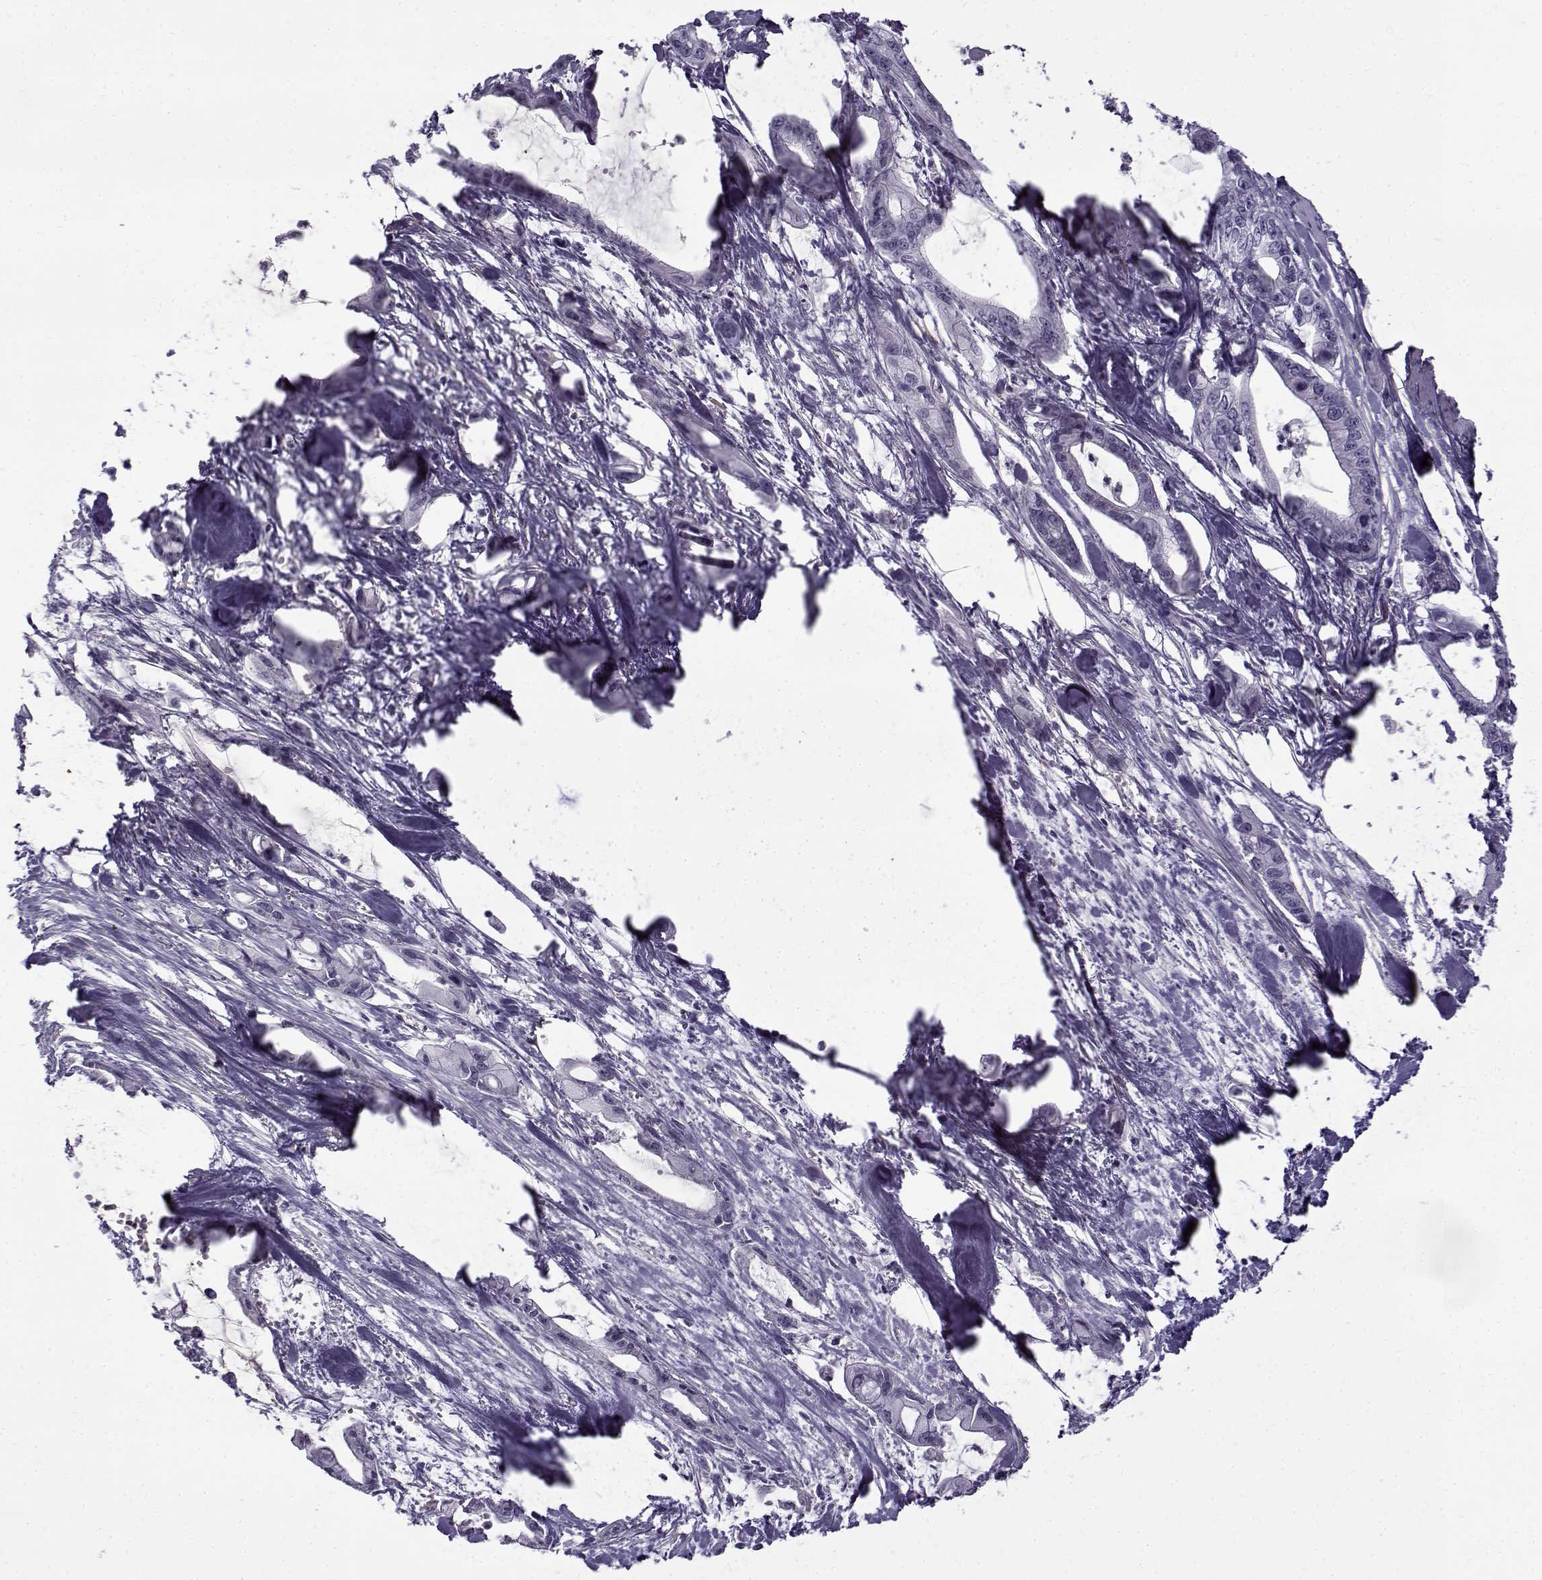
{"staining": {"intensity": "negative", "quantity": "none", "location": "none"}, "tissue": "pancreatic cancer", "cell_type": "Tumor cells", "image_type": "cancer", "snomed": [{"axis": "morphology", "description": "Adenocarcinoma, NOS"}, {"axis": "topography", "description": "Pancreas"}], "caption": "Immunohistochemistry (IHC) histopathology image of pancreatic cancer (adenocarcinoma) stained for a protein (brown), which displays no expression in tumor cells.", "gene": "GTSF1L", "patient": {"sex": "male", "age": 48}}